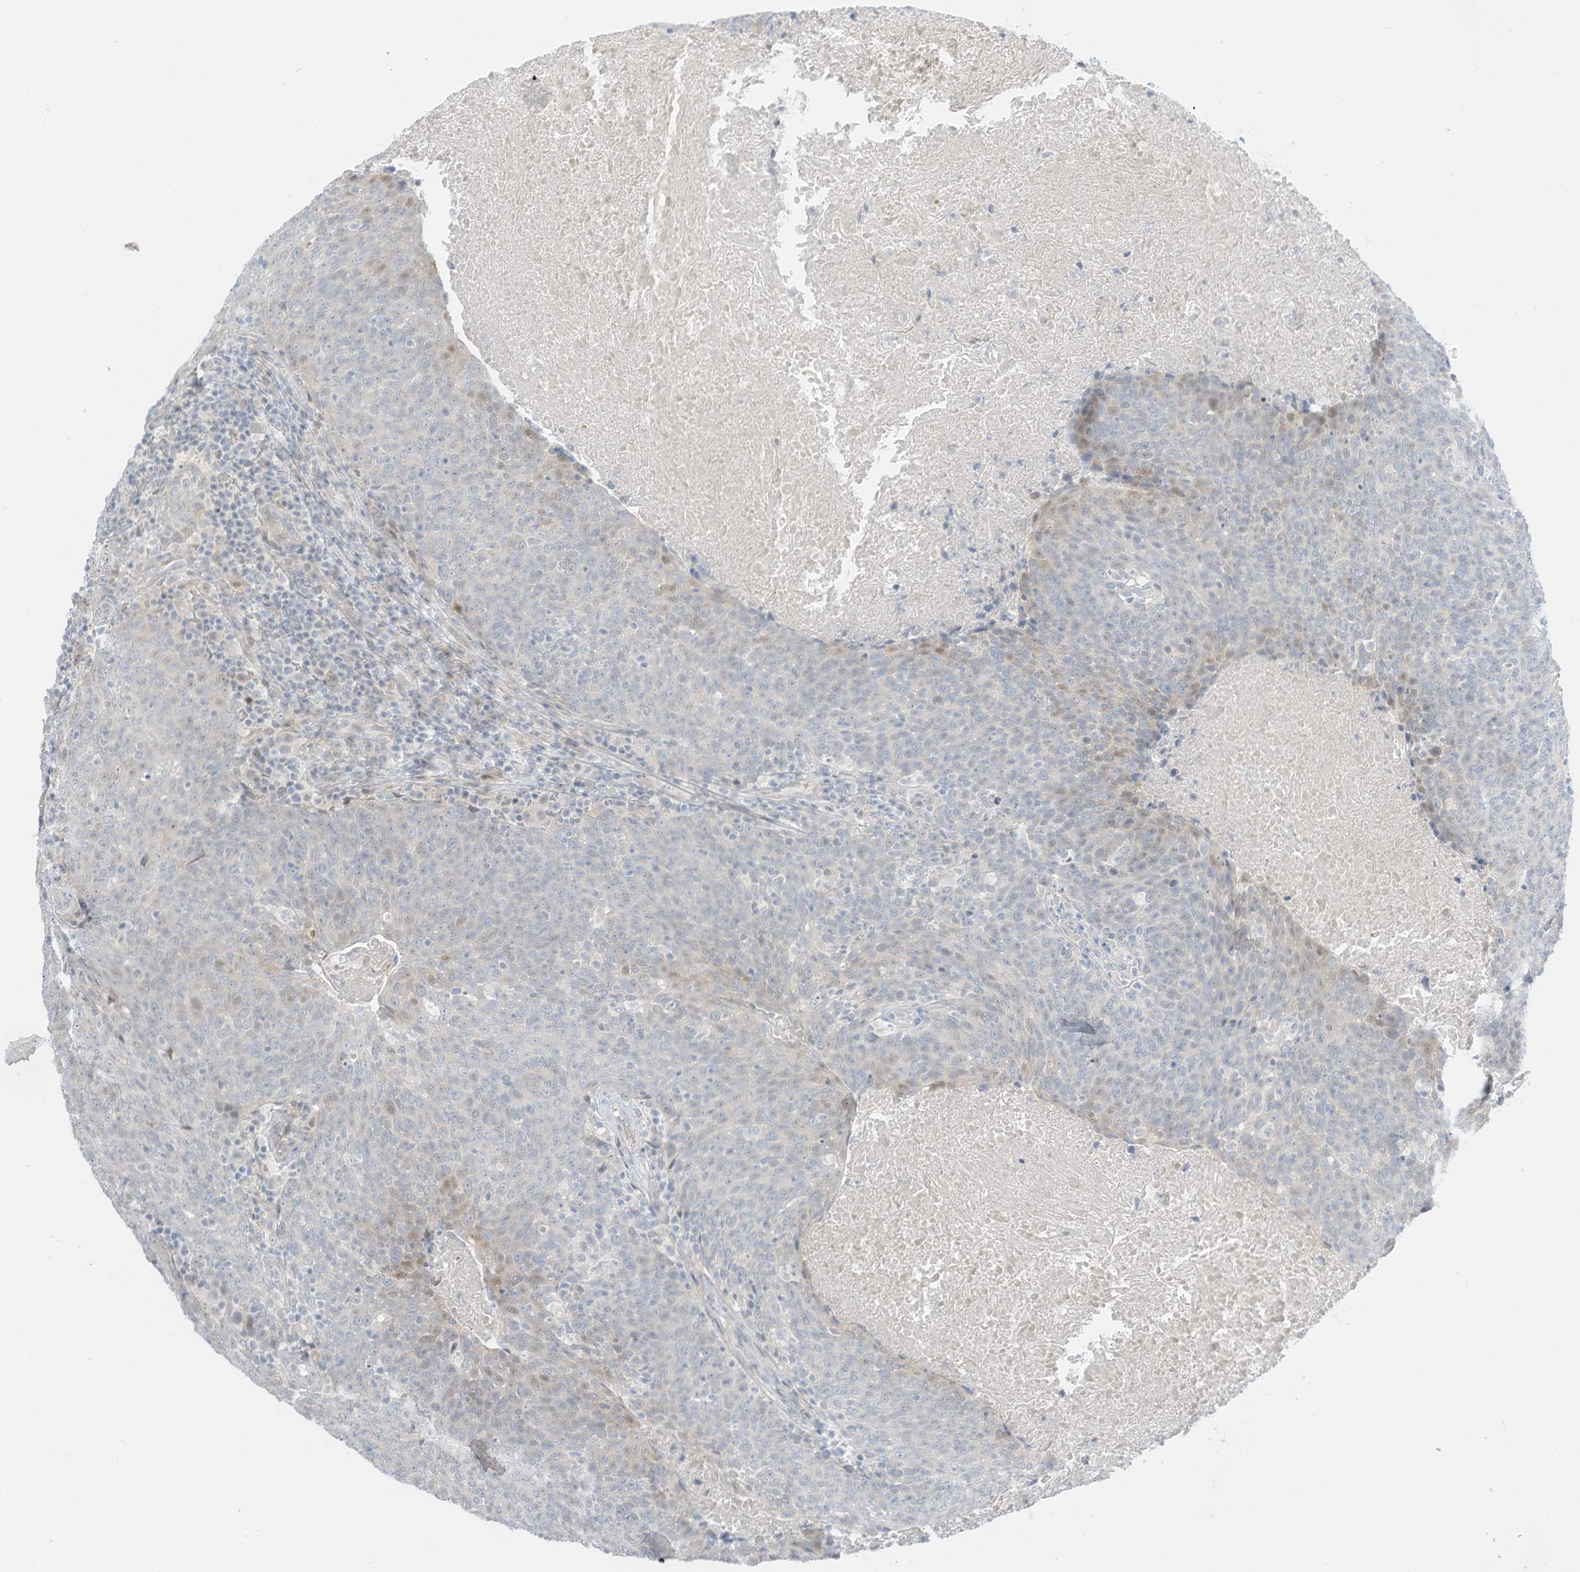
{"staining": {"intensity": "negative", "quantity": "none", "location": "none"}, "tissue": "head and neck cancer", "cell_type": "Tumor cells", "image_type": "cancer", "snomed": [{"axis": "morphology", "description": "Squamous cell carcinoma, NOS"}, {"axis": "morphology", "description": "Squamous cell carcinoma, metastatic, NOS"}, {"axis": "topography", "description": "Lymph node"}, {"axis": "topography", "description": "Head-Neck"}], "caption": "A histopathology image of metastatic squamous cell carcinoma (head and neck) stained for a protein reveals no brown staining in tumor cells.", "gene": "ASPRV1", "patient": {"sex": "male", "age": 62}}